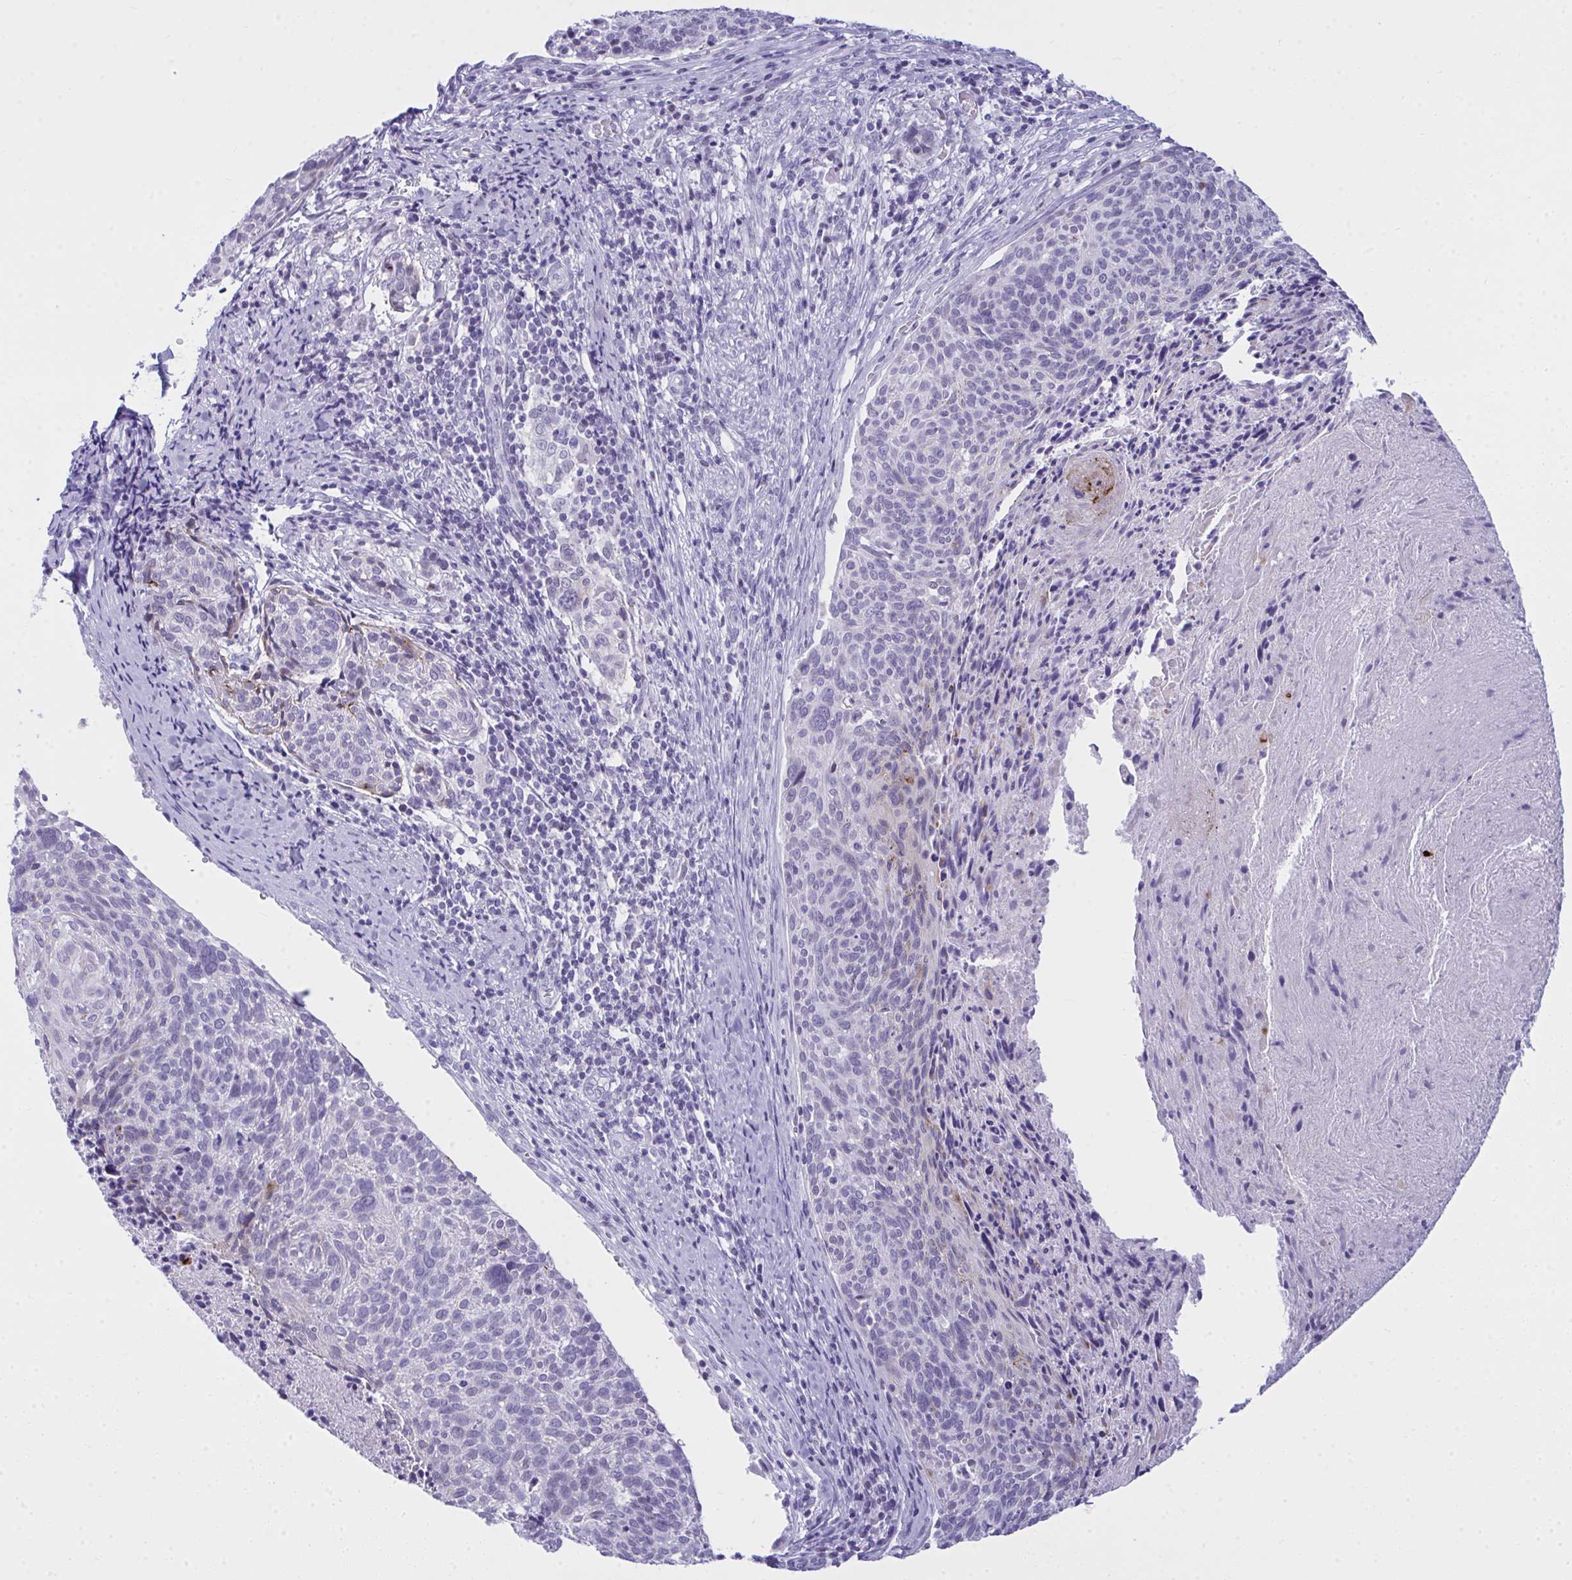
{"staining": {"intensity": "moderate", "quantity": "<25%", "location": "cytoplasmic/membranous"}, "tissue": "cervical cancer", "cell_type": "Tumor cells", "image_type": "cancer", "snomed": [{"axis": "morphology", "description": "Squamous cell carcinoma, NOS"}, {"axis": "topography", "description": "Cervix"}], "caption": "A high-resolution photomicrograph shows immunohistochemistry staining of squamous cell carcinoma (cervical), which shows moderate cytoplasmic/membranous staining in about <25% of tumor cells.", "gene": "OR5F1", "patient": {"sex": "female", "age": 49}}